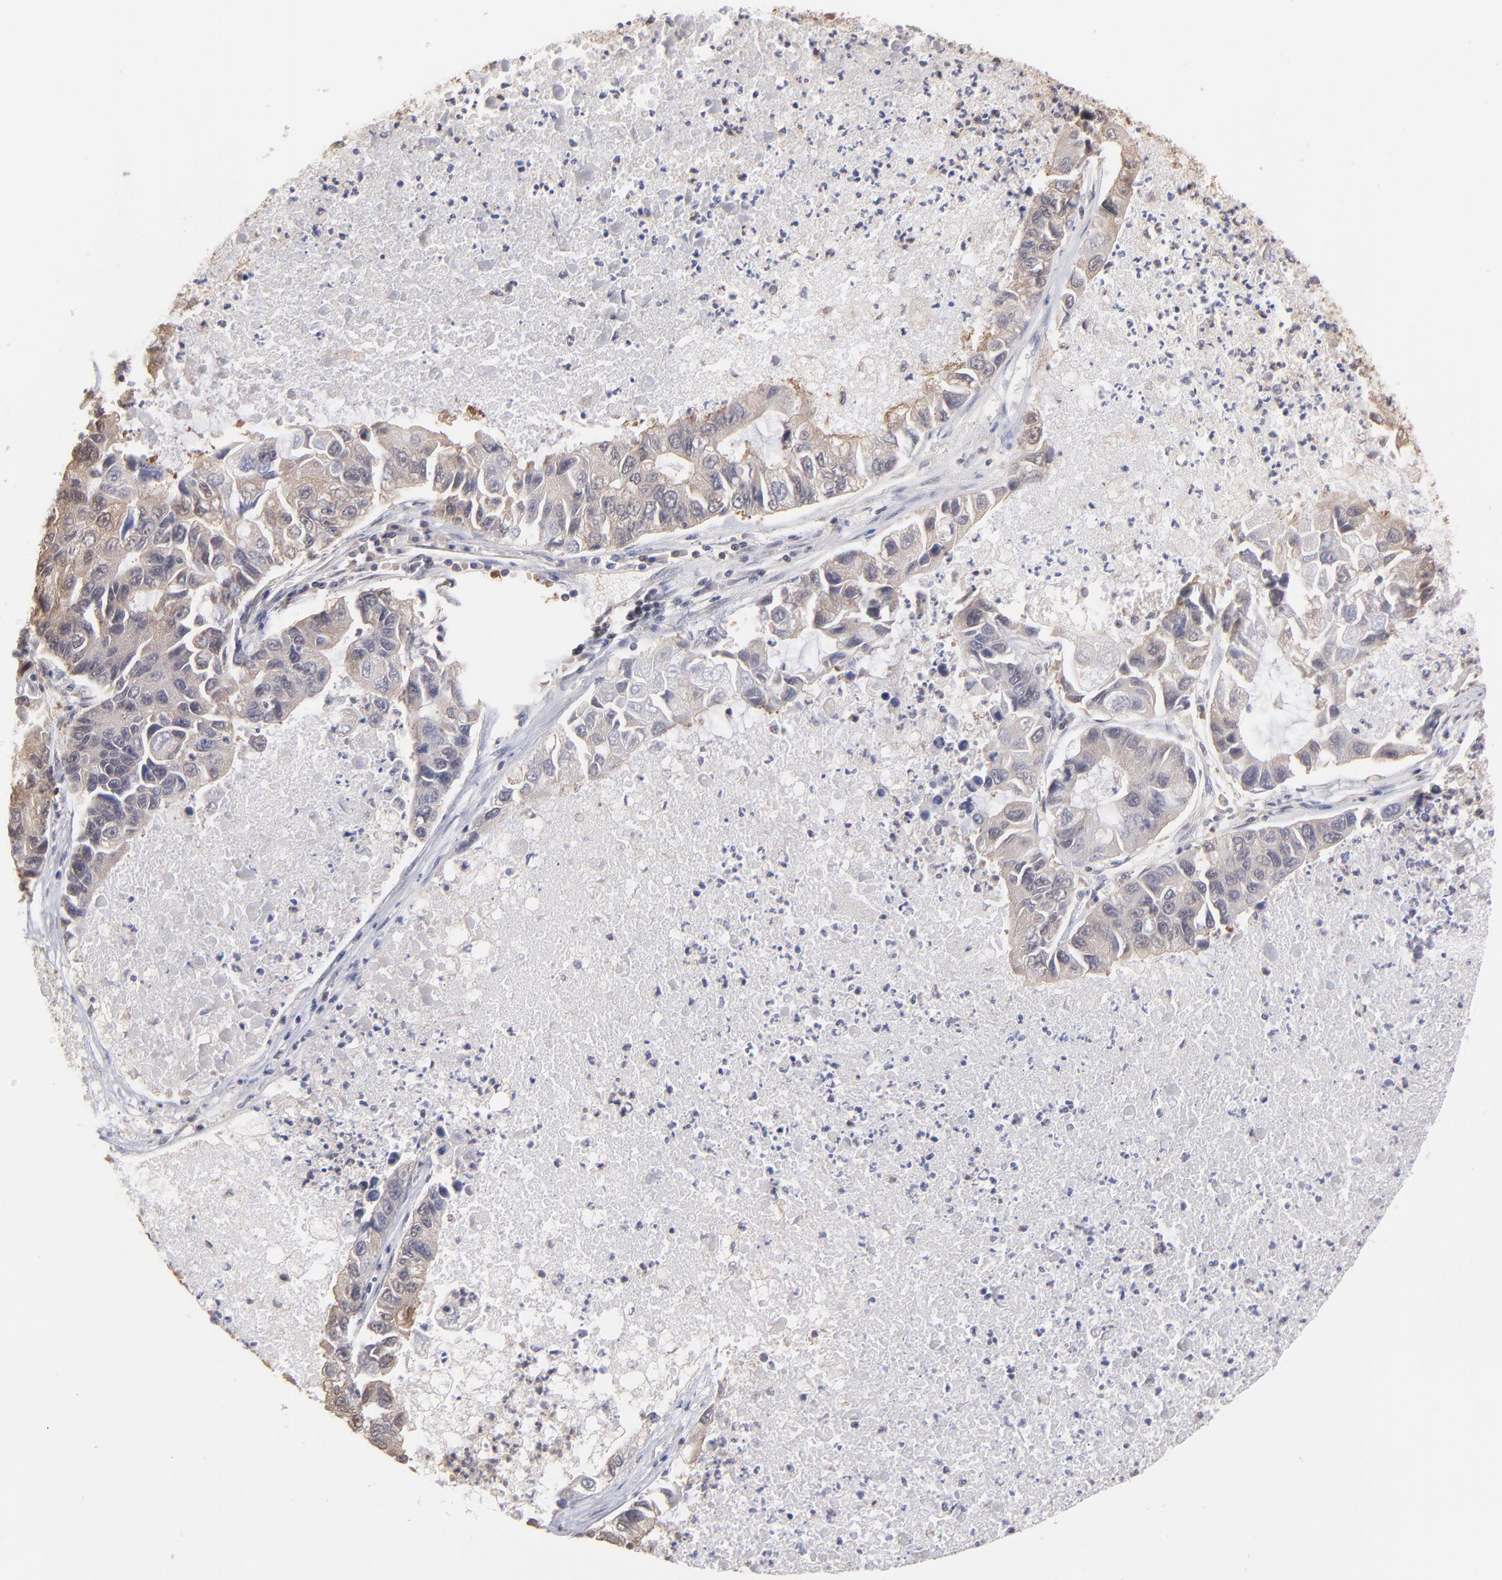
{"staining": {"intensity": "moderate", "quantity": "25%-75%", "location": "cytoplasmic/membranous"}, "tissue": "lung cancer", "cell_type": "Tumor cells", "image_type": "cancer", "snomed": [{"axis": "morphology", "description": "Adenocarcinoma, NOS"}, {"axis": "topography", "description": "Lung"}], "caption": "A brown stain highlights moderate cytoplasmic/membranous staining of a protein in lung cancer (adenocarcinoma) tumor cells. The protein is shown in brown color, while the nuclei are stained blue.", "gene": "MAP2K2", "patient": {"sex": "female", "age": 51}}